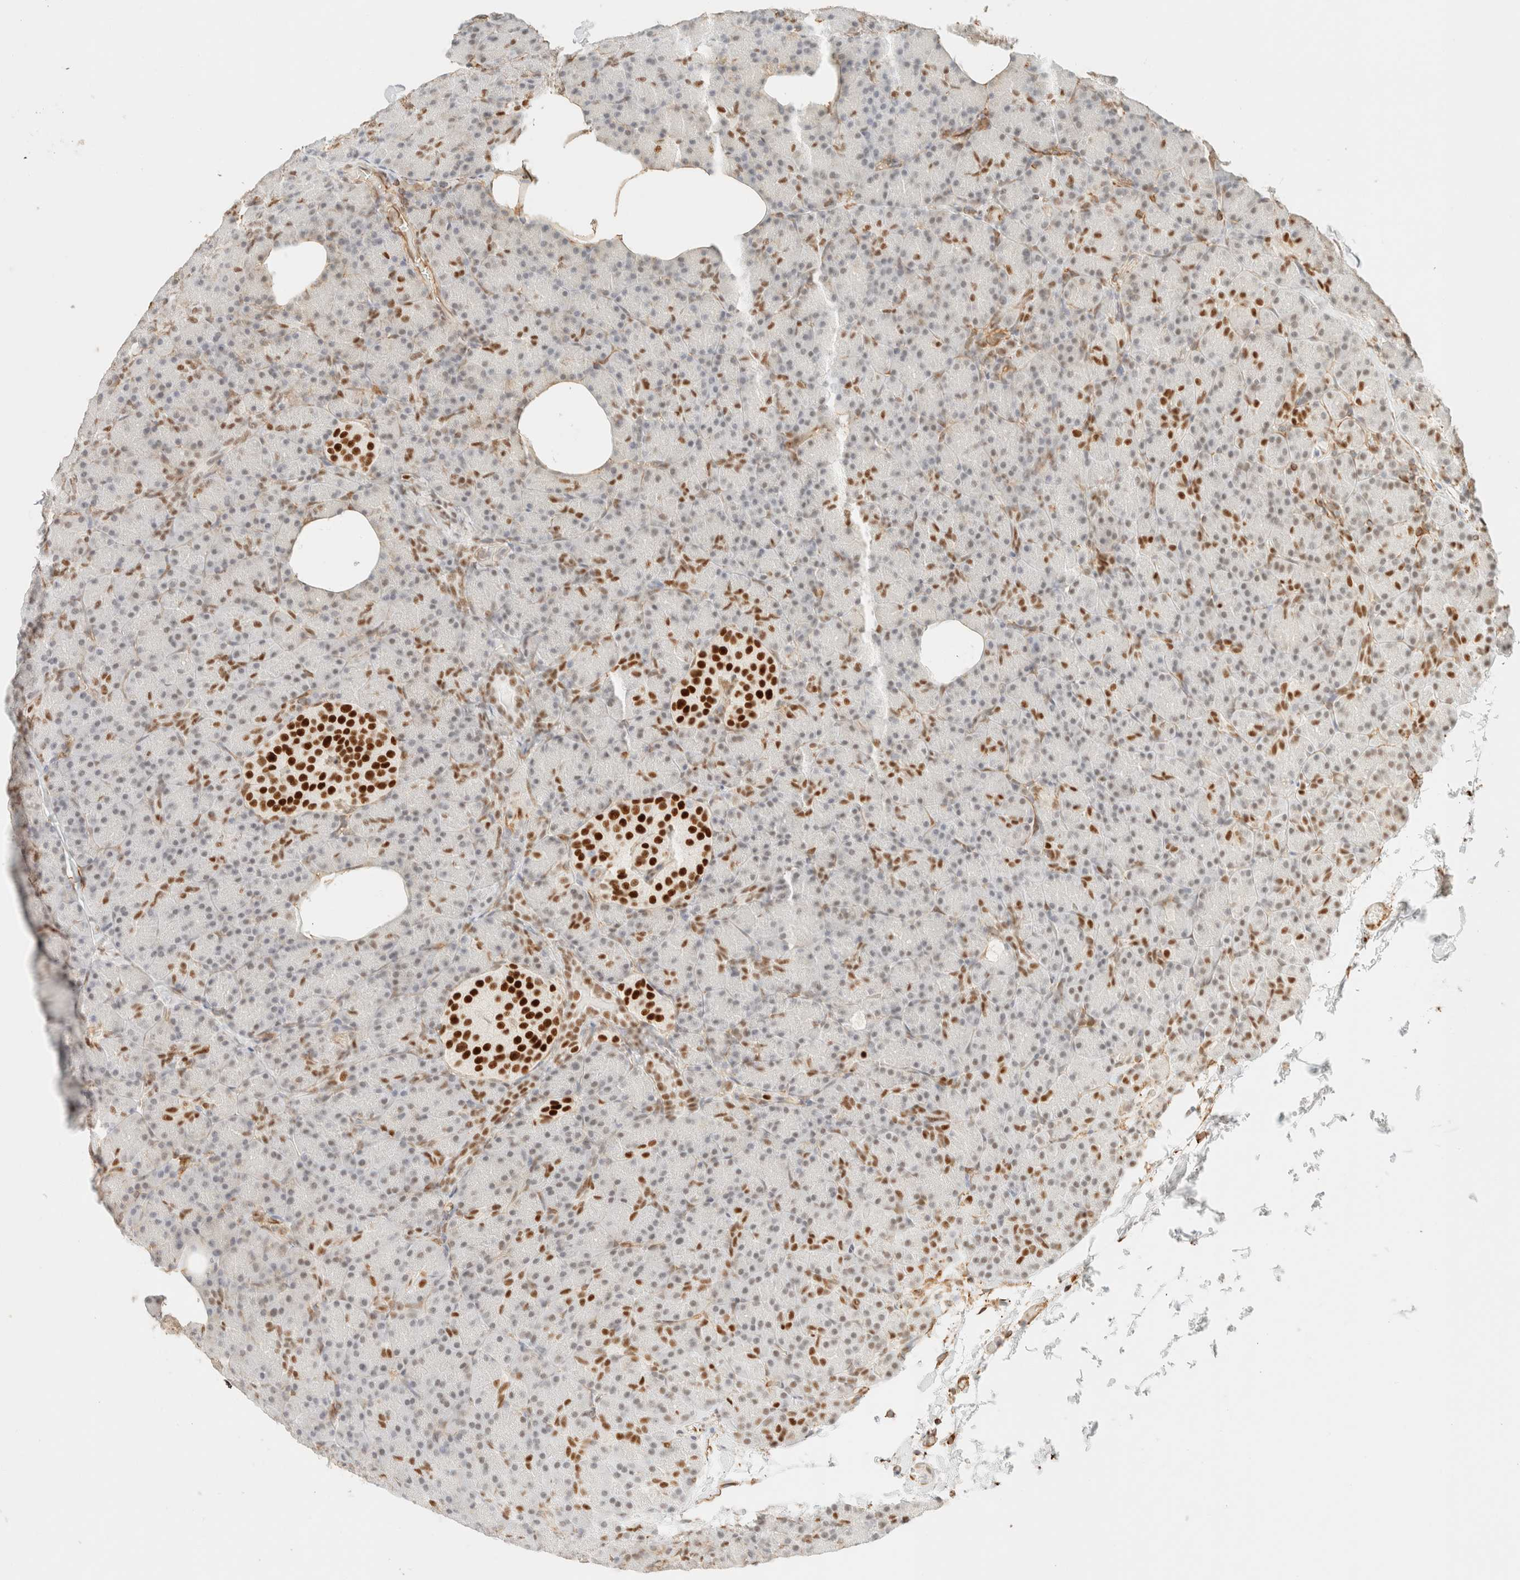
{"staining": {"intensity": "moderate", "quantity": "25%-75%", "location": "nuclear"}, "tissue": "pancreas", "cell_type": "Exocrine glandular cells", "image_type": "normal", "snomed": [{"axis": "morphology", "description": "Normal tissue, NOS"}, {"axis": "topography", "description": "Pancreas"}], "caption": "High-power microscopy captured an IHC image of unremarkable pancreas, revealing moderate nuclear positivity in approximately 25%-75% of exocrine glandular cells. Nuclei are stained in blue.", "gene": "ZSCAN18", "patient": {"sex": "female", "age": 43}}